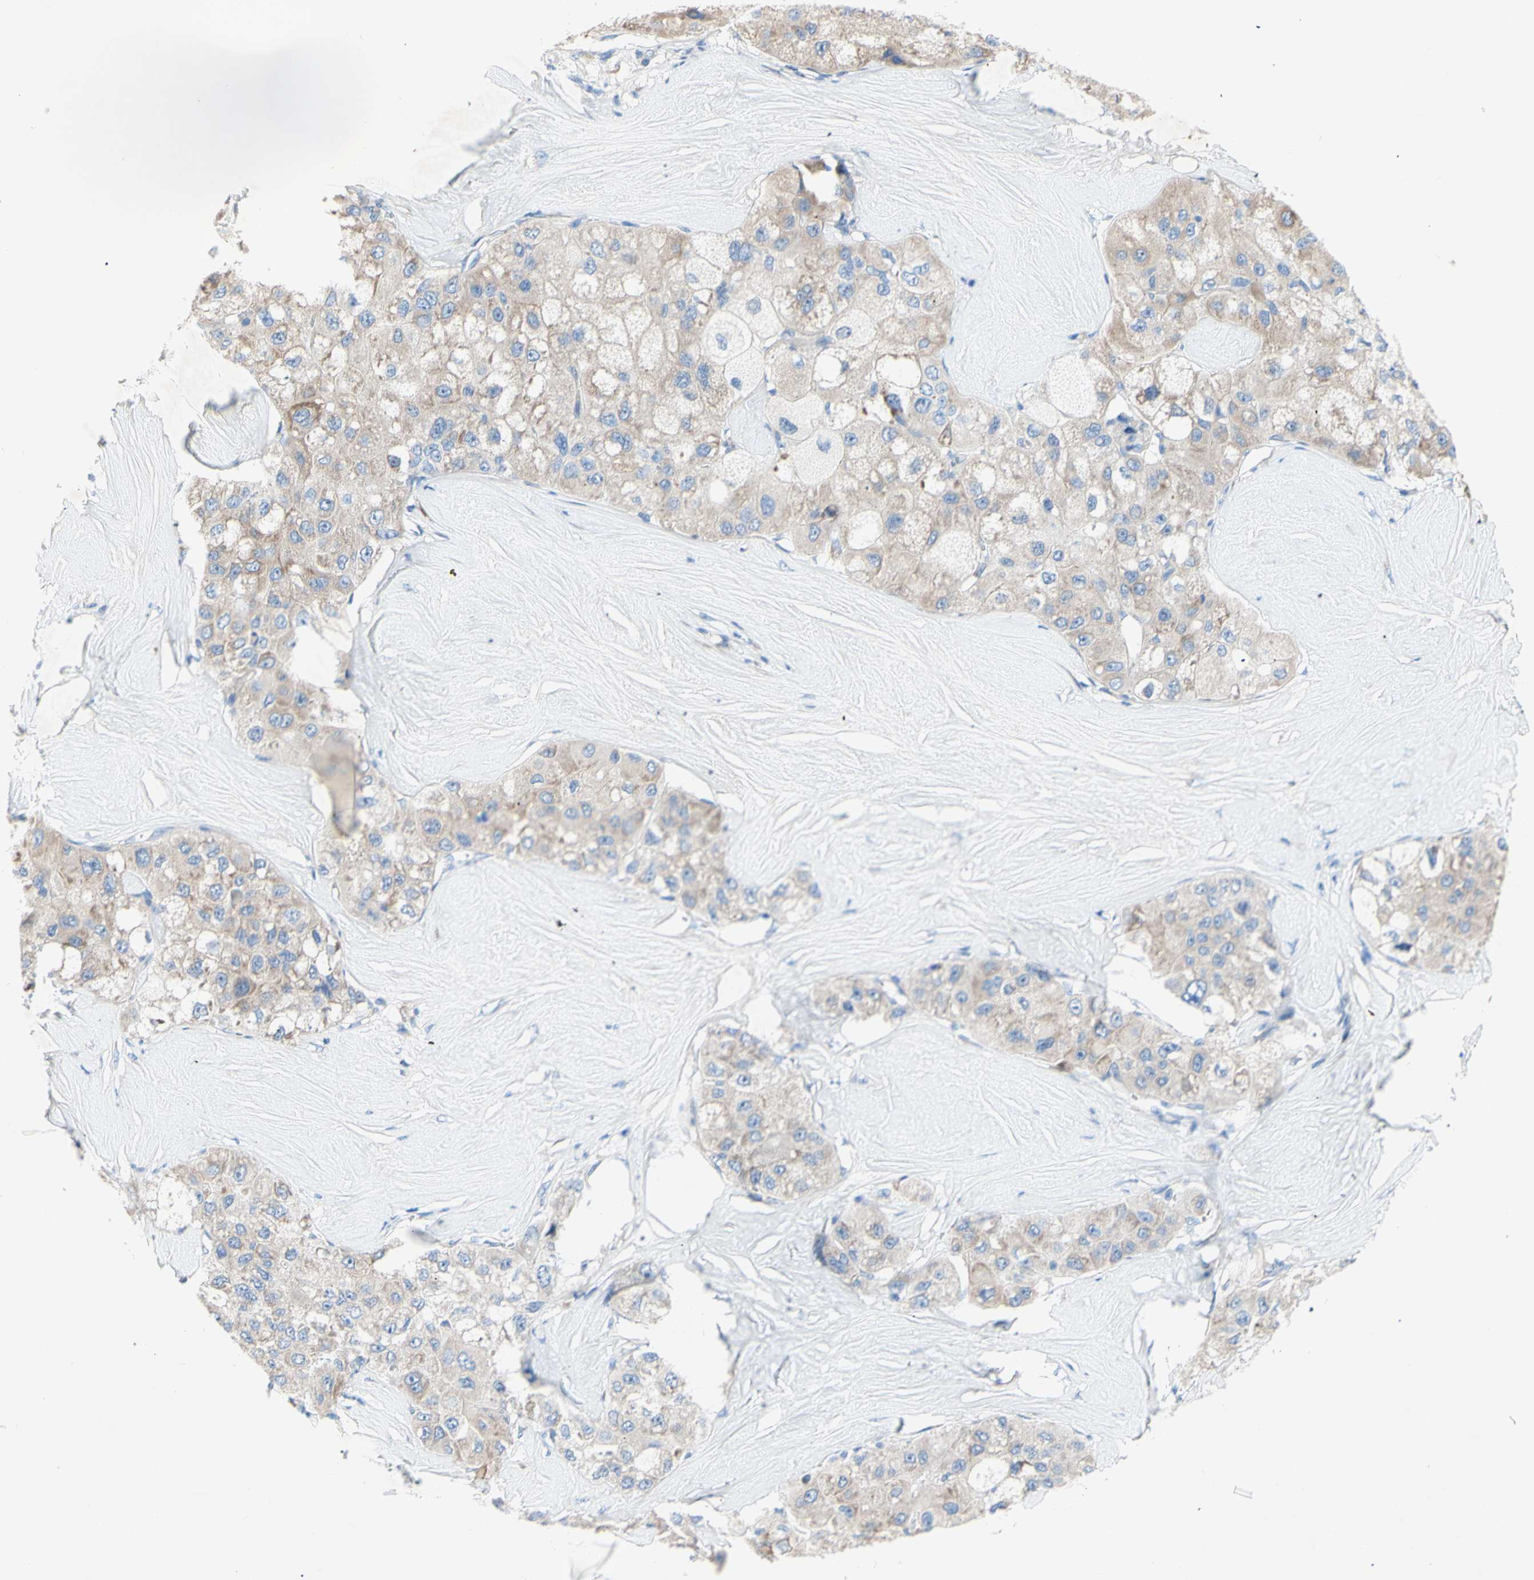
{"staining": {"intensity": "weak", "quantity": "<25%", "location": "cytoplasmic/membranous"}, "tissue": "liver cancer", "cell_type": "Tumor cells", "image_type": "cancer", "snomed": [{"axis": "morphology", "description": "Carcinoma, Hepatocellular, NOS"}, {"axis": "topography", "description": "Liver"}], "caption": "Immunohistochemistry (IHC) micrograph of liver cancer stained for a protein (brown), which displays no positivity in tumor cells.", "gene": "TMIGD2", "patient": {"sex": "male", "age": 80}}